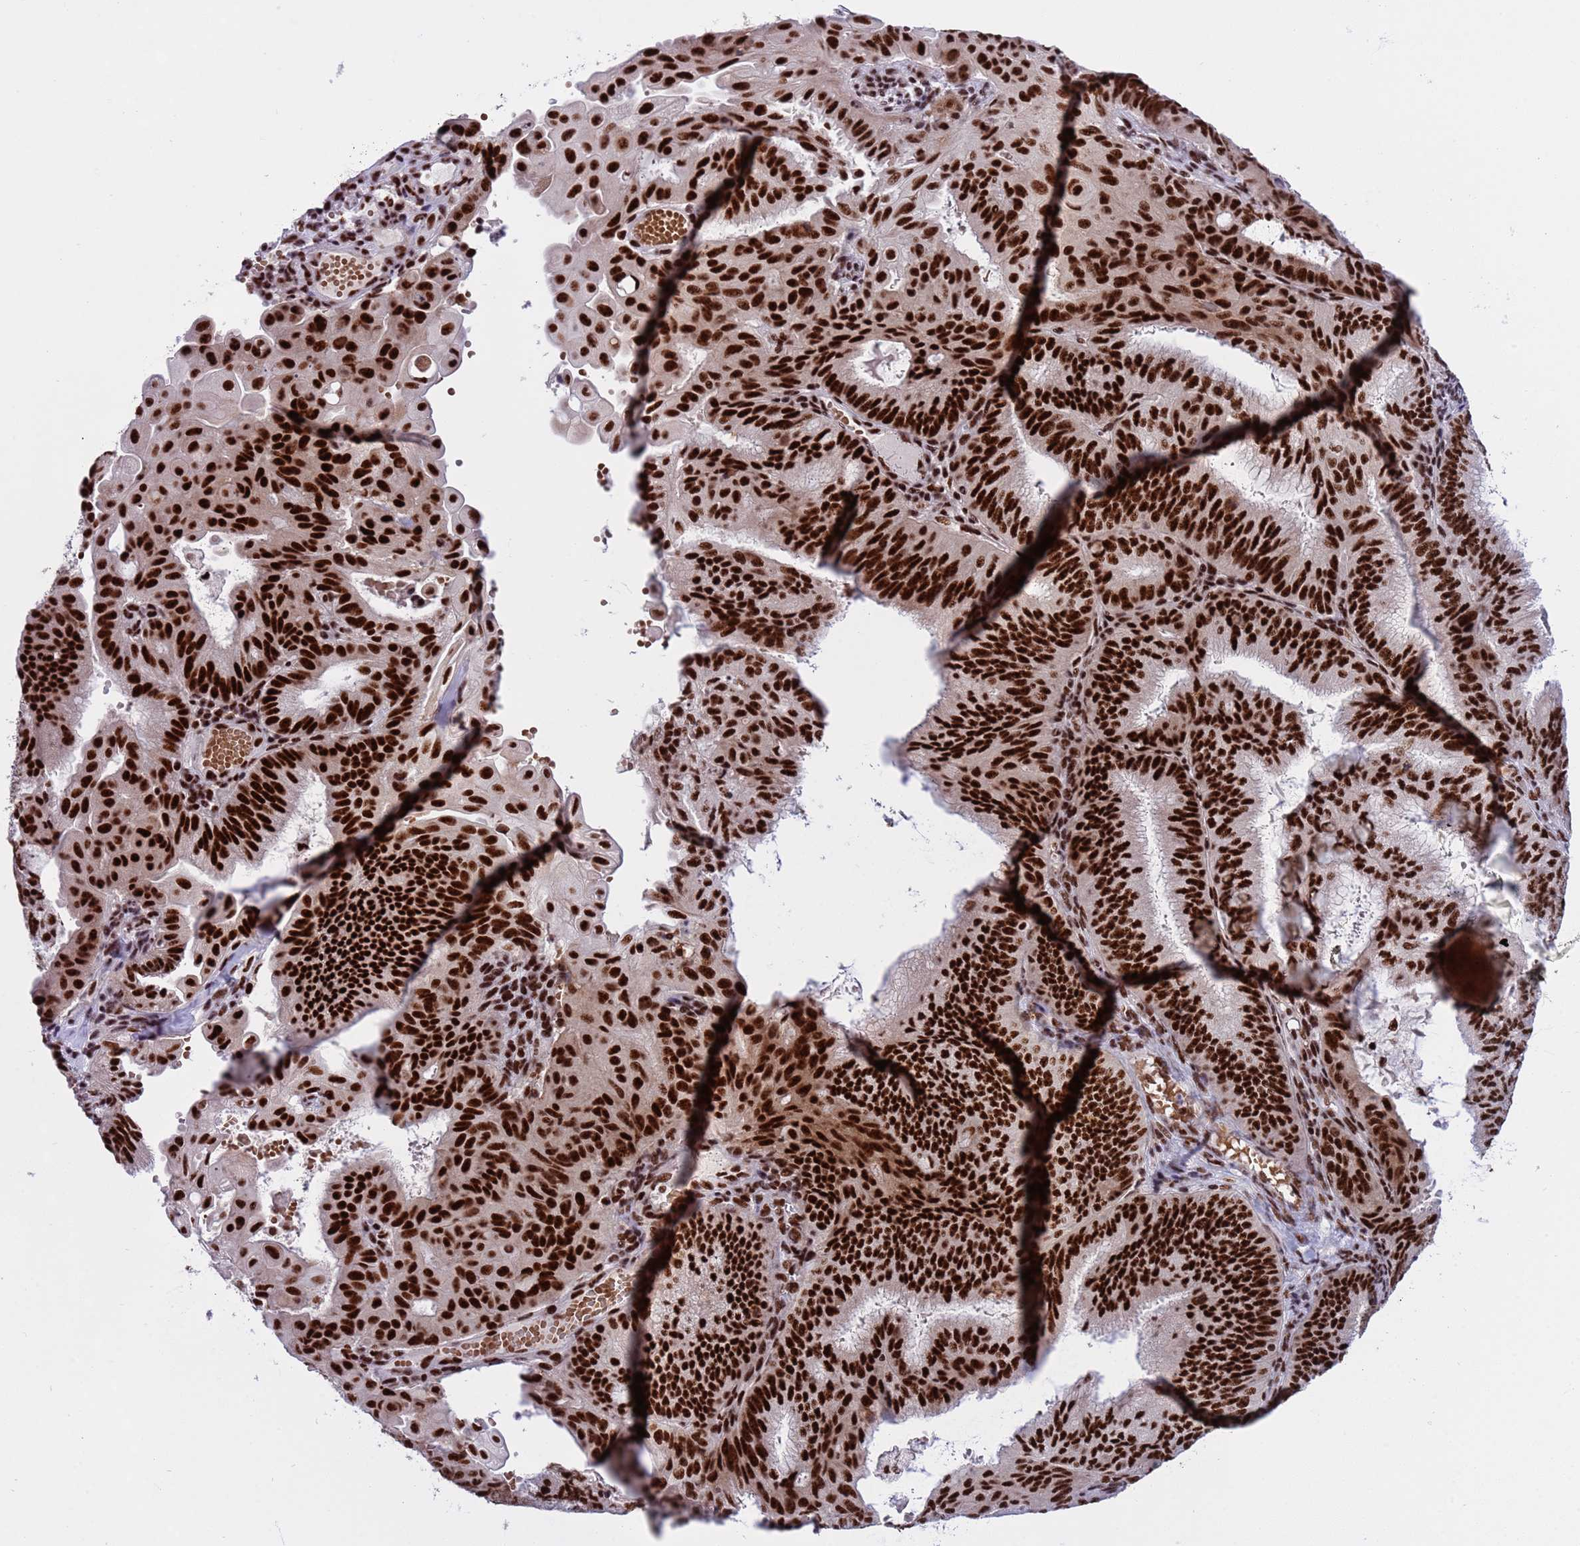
{"staining": {"intensity": "strong", "quantity": ">75%", "location": "nuclear"}, "tissue": "endometrial cancer", "cell_type": "Tumor cells", "image_type": "cancer", "snomed": [{"axis": "morphology", "description": "Adenocarcinoma, NOS"}, {"axis": "topography", "description": "Endometrium"}], "caption": "IHC histopathology image of human endometrial cancer (adenocarcinoma) stained for a protein (brown), which demonstrates high levels of strong nuclear positivity in approximately >75% of tumor cells.", "gene": "THOC2", "patient": {"sex": "female", "age": 49}}